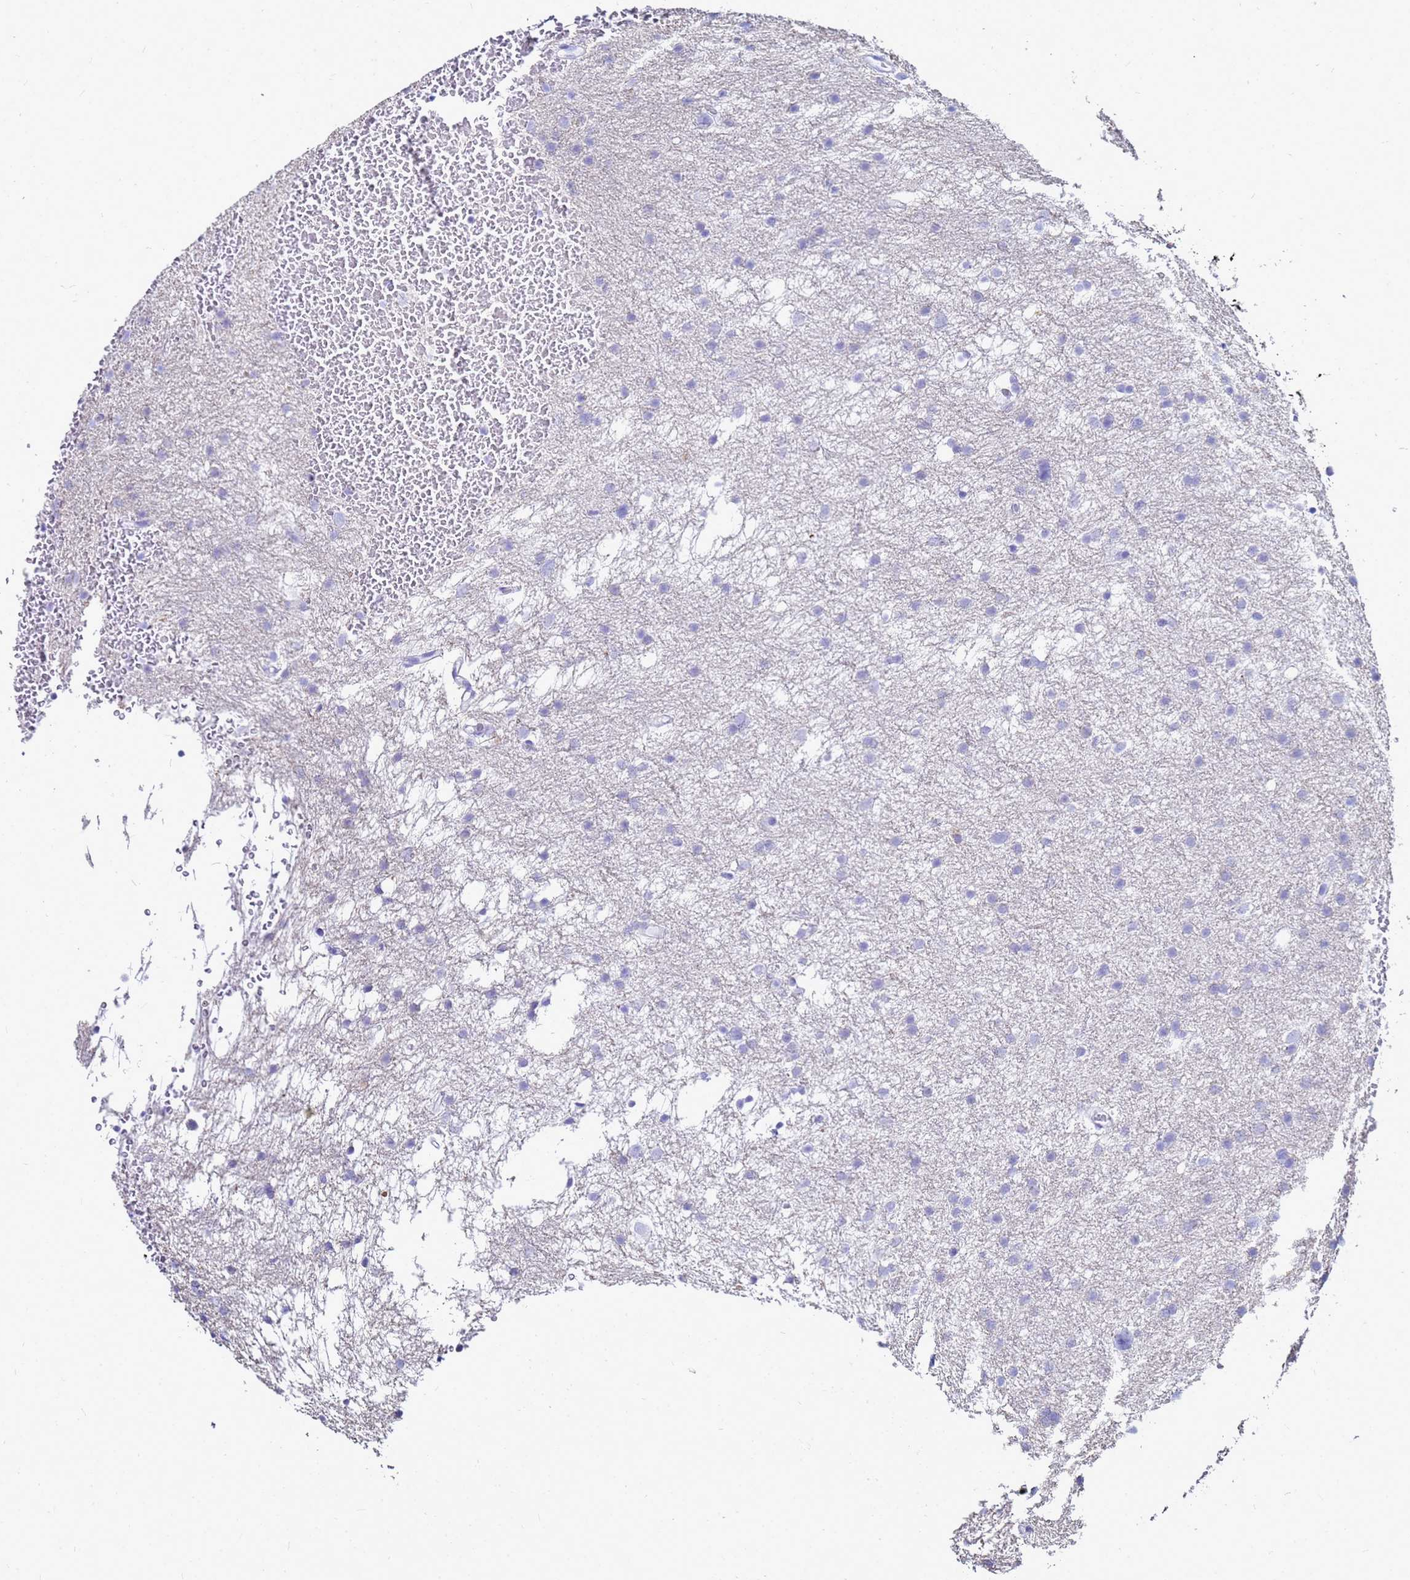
{"staining": {"intensity": "negative", "quantity": "none", "location": "none"}, "tissue": "glioma", "cell_type": "Tumor cells", "image_type": "cancer", "snomed": [{"axis": "morphology", "description": "Glioma, malignant, High grade"}, {"axis": "topography", "description": "Cerebral cortex"}], "caption": "An image of human glioma is negative for staining in tumor cells.", "gene": "CKB", "patient": {"sex": "female", "age": 36}}